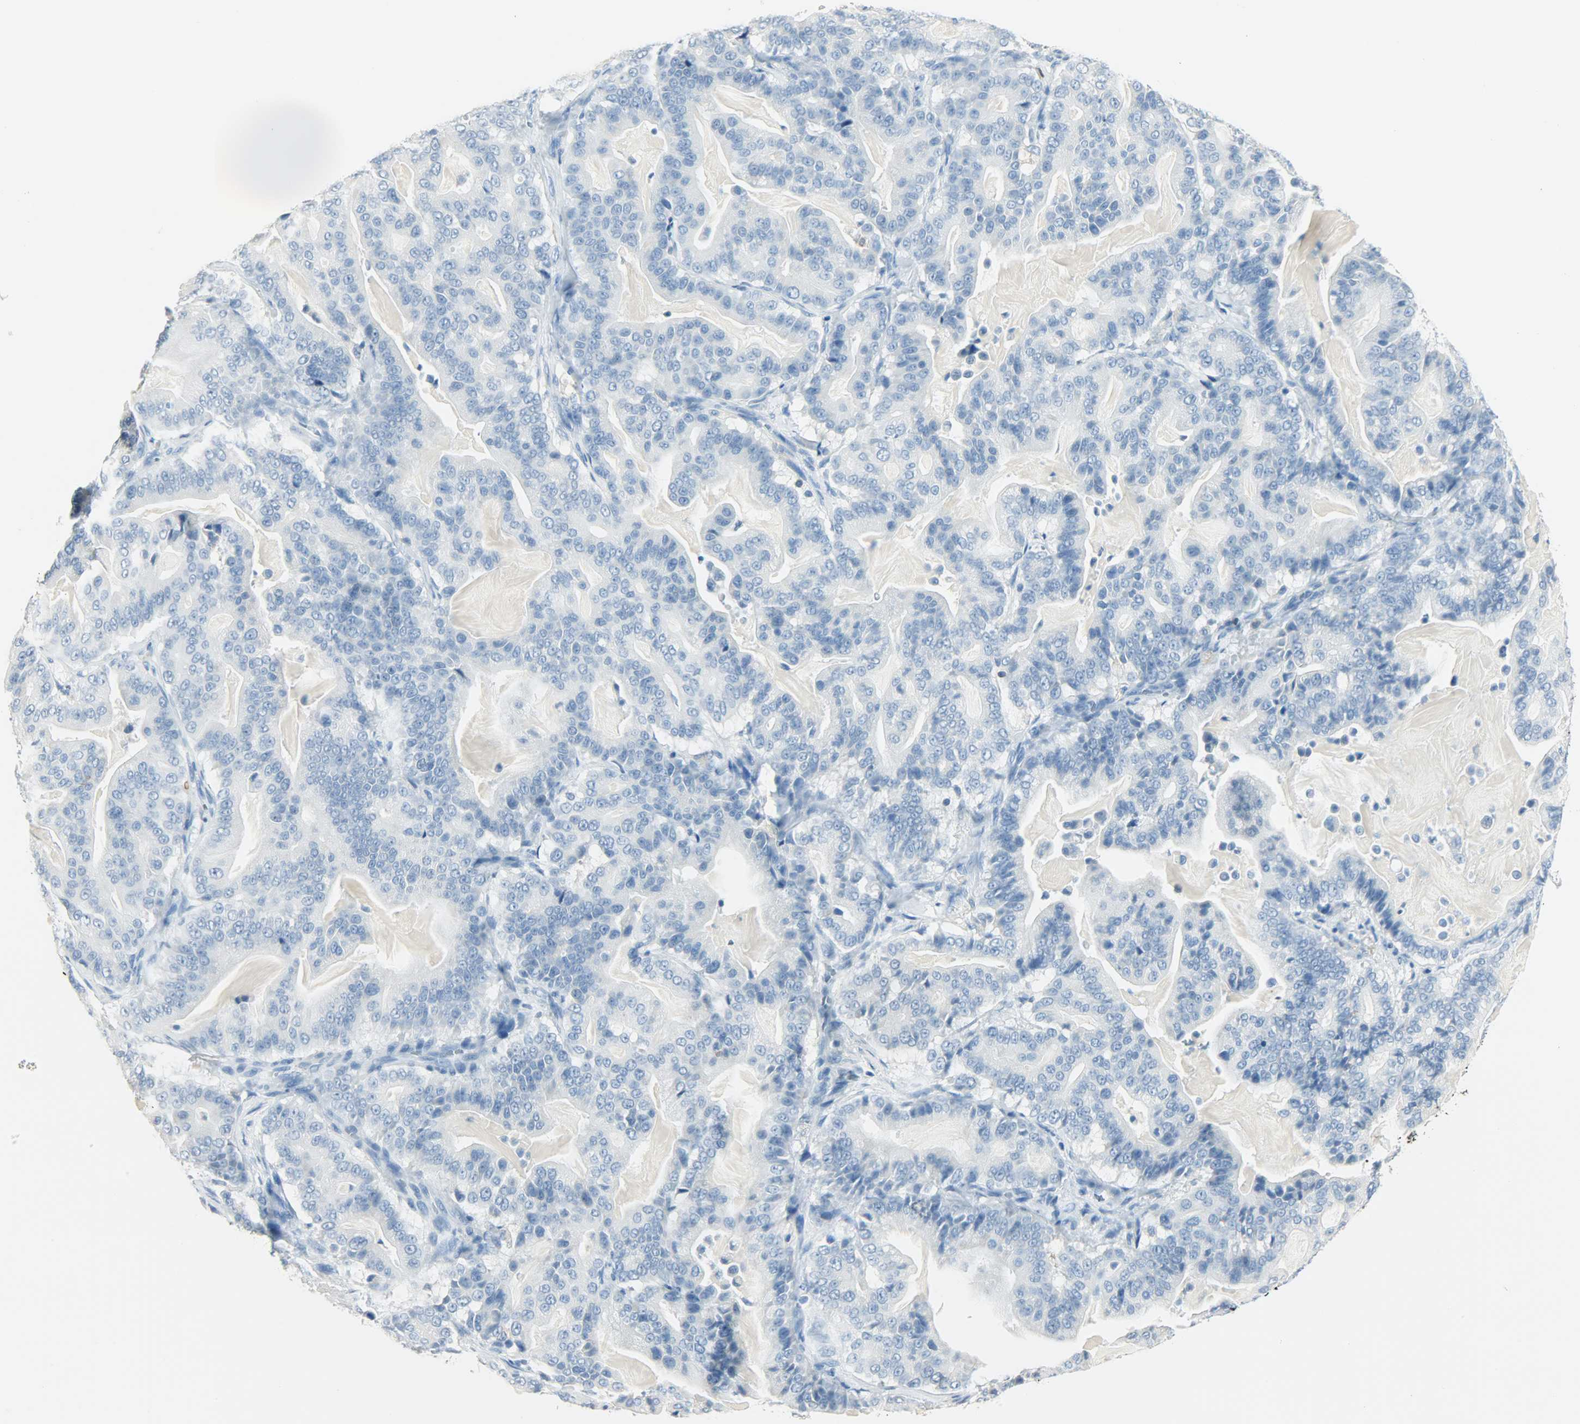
{"staining": {"intensity": "negative", "quantity": "none", "location": "none"}, "tissue": "pancreatic cancer", "cell_type": "Tumor cells", "image_type": "cancer", "snomed": [{"axis": "morphology", "description": "Adenocarcinoma, NOS"}, {"axis": "topography", "description": "Pancreas"}], "caption": "Immunohistochemistry photomicrograph of neoplastic tissue: human pancreatic cancer (adenocarcinoma) stained with DAB (3,3'-diaminobenzidine) exhibits no significant protein staining in tumor cells.", "gene": "PTPN6", "patient": {"sex": "male", "age": 63}}